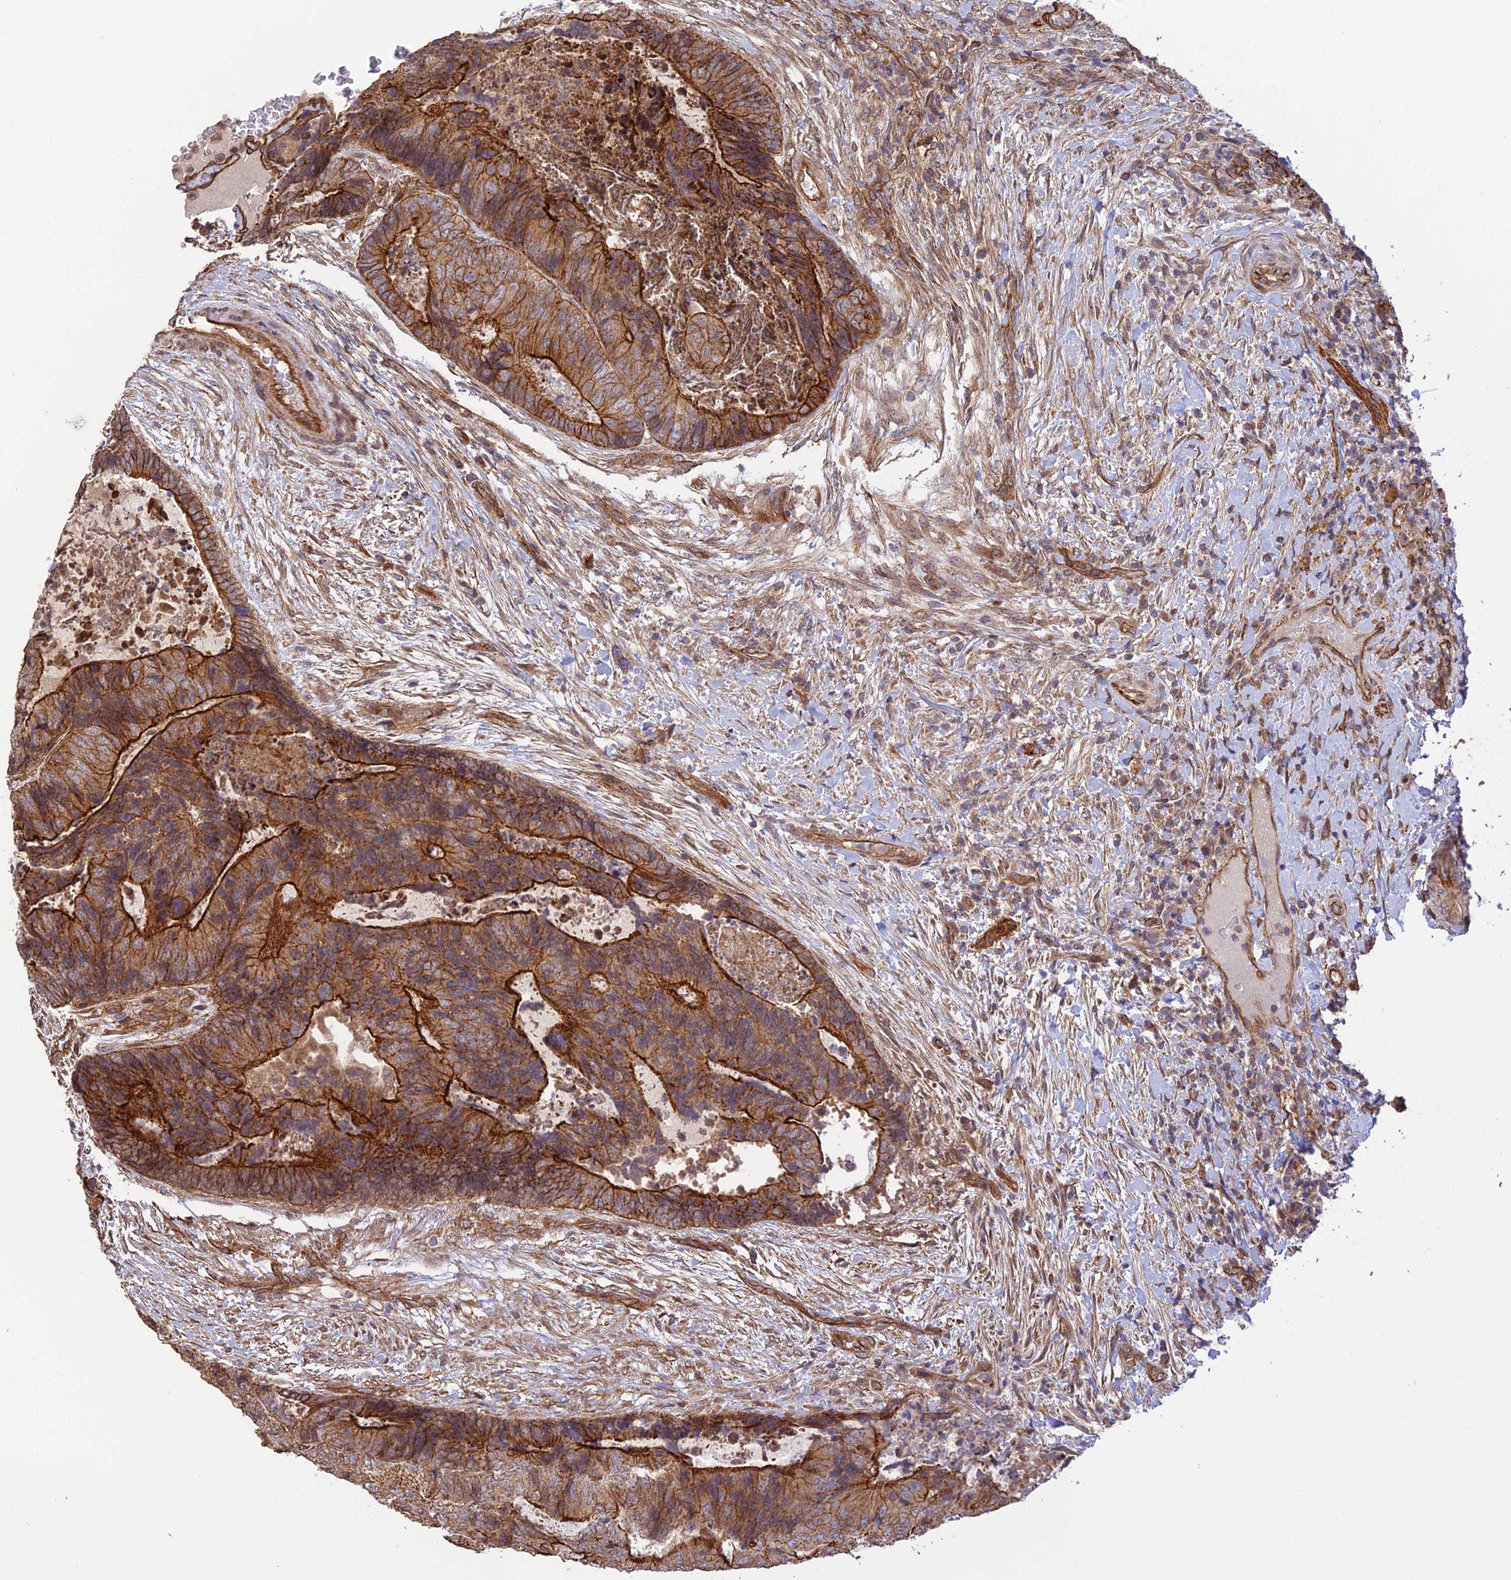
{"staining": {"intensity": "strong", "quantity": ">75%", "location": "cytoplasmic/membranous"}, "tissue": "colorectal cancer", "cell_type": "Tumor cells", "image_type": "cancer", "snomed": [{"axis": "morphology", "description": "Adenocarcinoma, NOS"}, {"axis": "topography", "description": "Colon"}], "caption": "Protein analysis of colorectal adenocarcinoma tissue reveals strong cytoplasmic/membranous positivity in about >75% of tumor cells.", "gene": "HOMER2", "patient": {"sex": "female", "age": 67}}